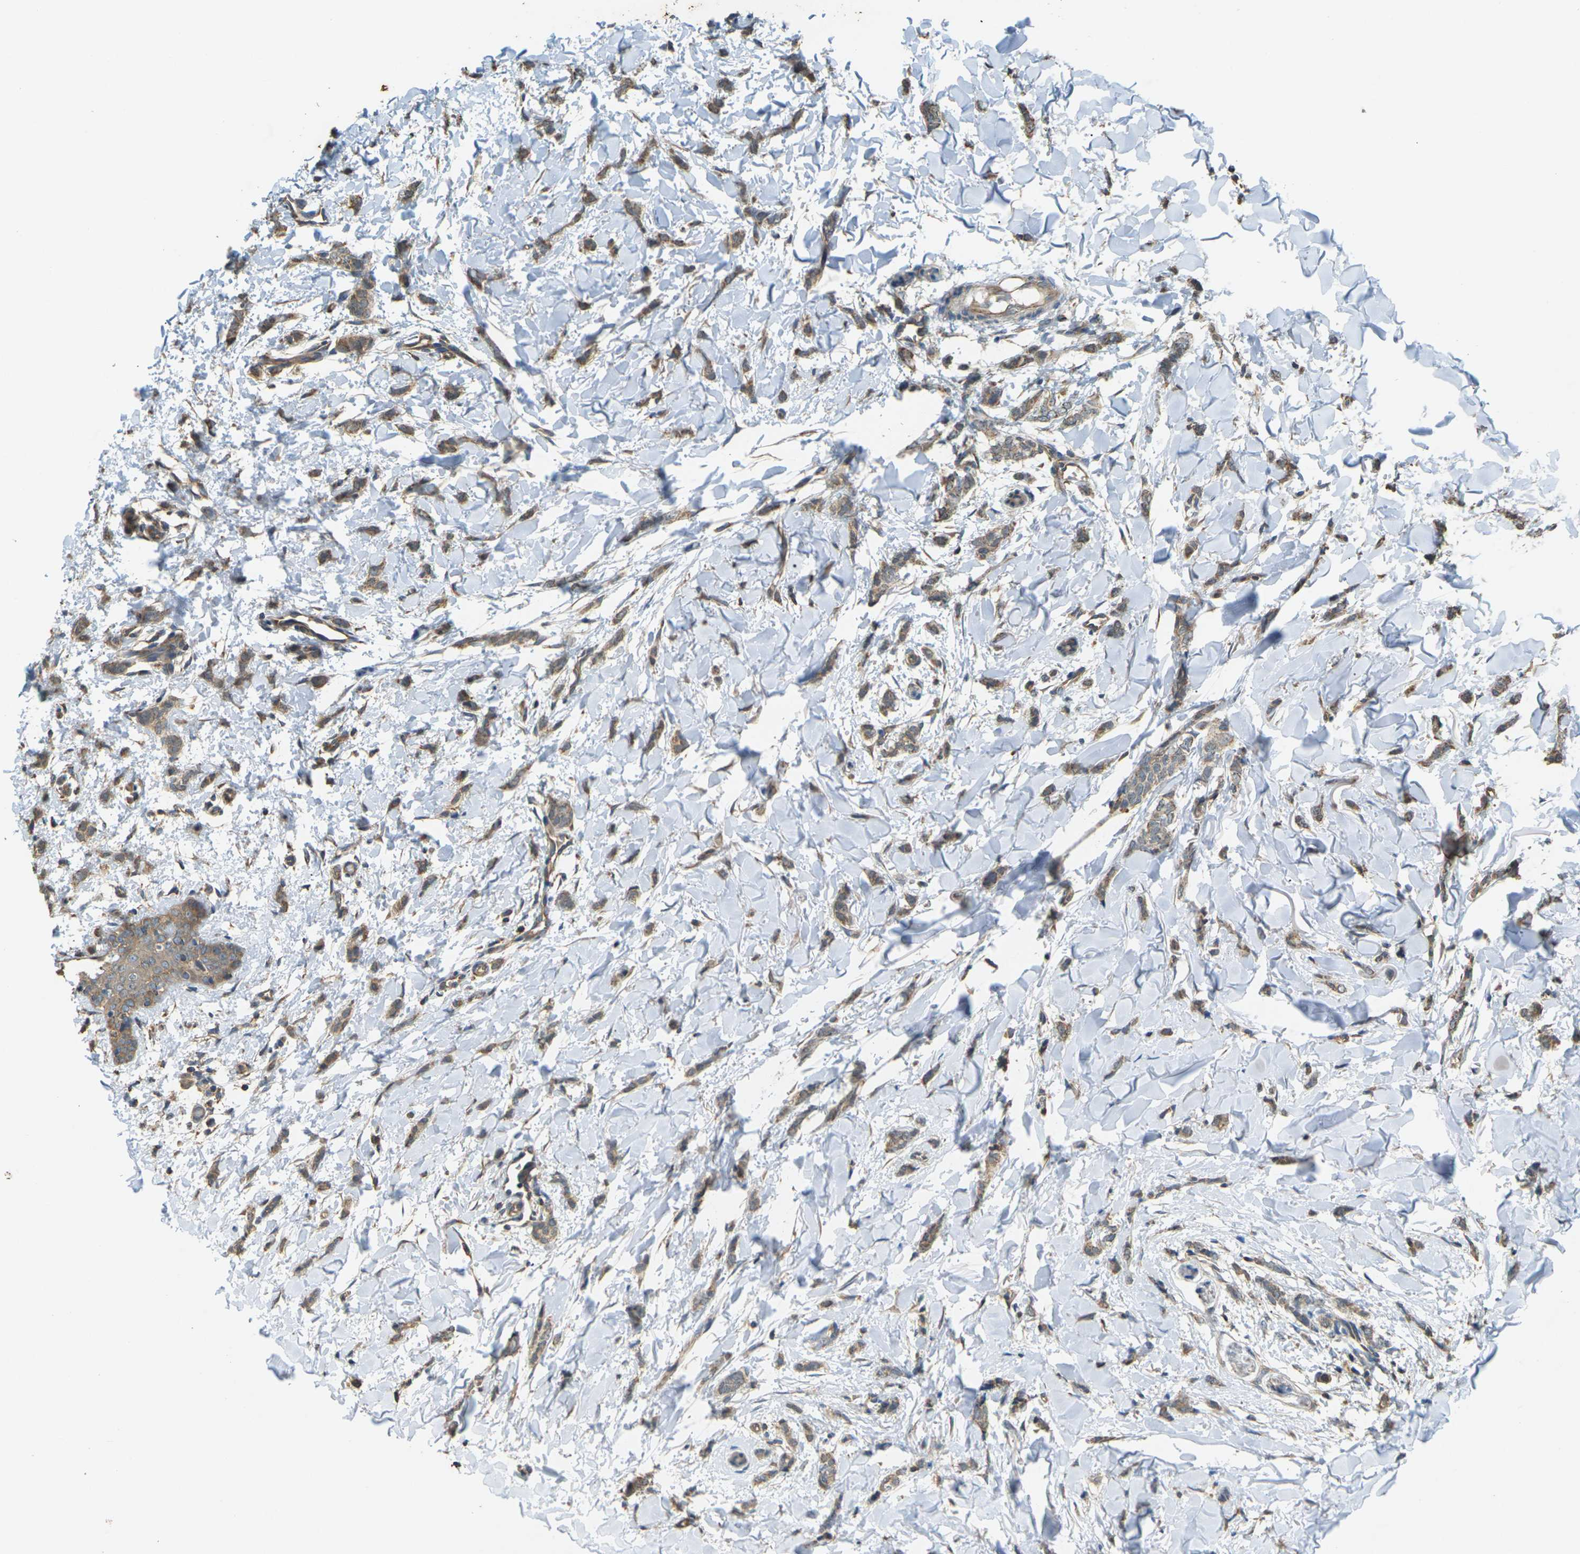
{"staining": {"intensity": "moderate", "quantity": ">75%", "location": "cytoplasmic/membranous"}, "tissue": "breast cancer", "cell_type": "Tumor cells", "image_type": "cancer", "snomed": [{"axis": "morphology", "description": "Lobular carcinoma"}, {"axis": "topography", "description": "Skin"}, {"axis": "topography", "description": "Breast"}], "caption": "An immunohistochemistry (IHC) photomicrograph of tumor tissue is shown. Protein staining in brown labels moderate cytoplasmic/membranous positivity in breast cancer within tumor cells. (DAB = brown stain, brightfield microscopy at high magnification).", "gene": "KSR1", "patient": {"sex": "female", "age": 46}}